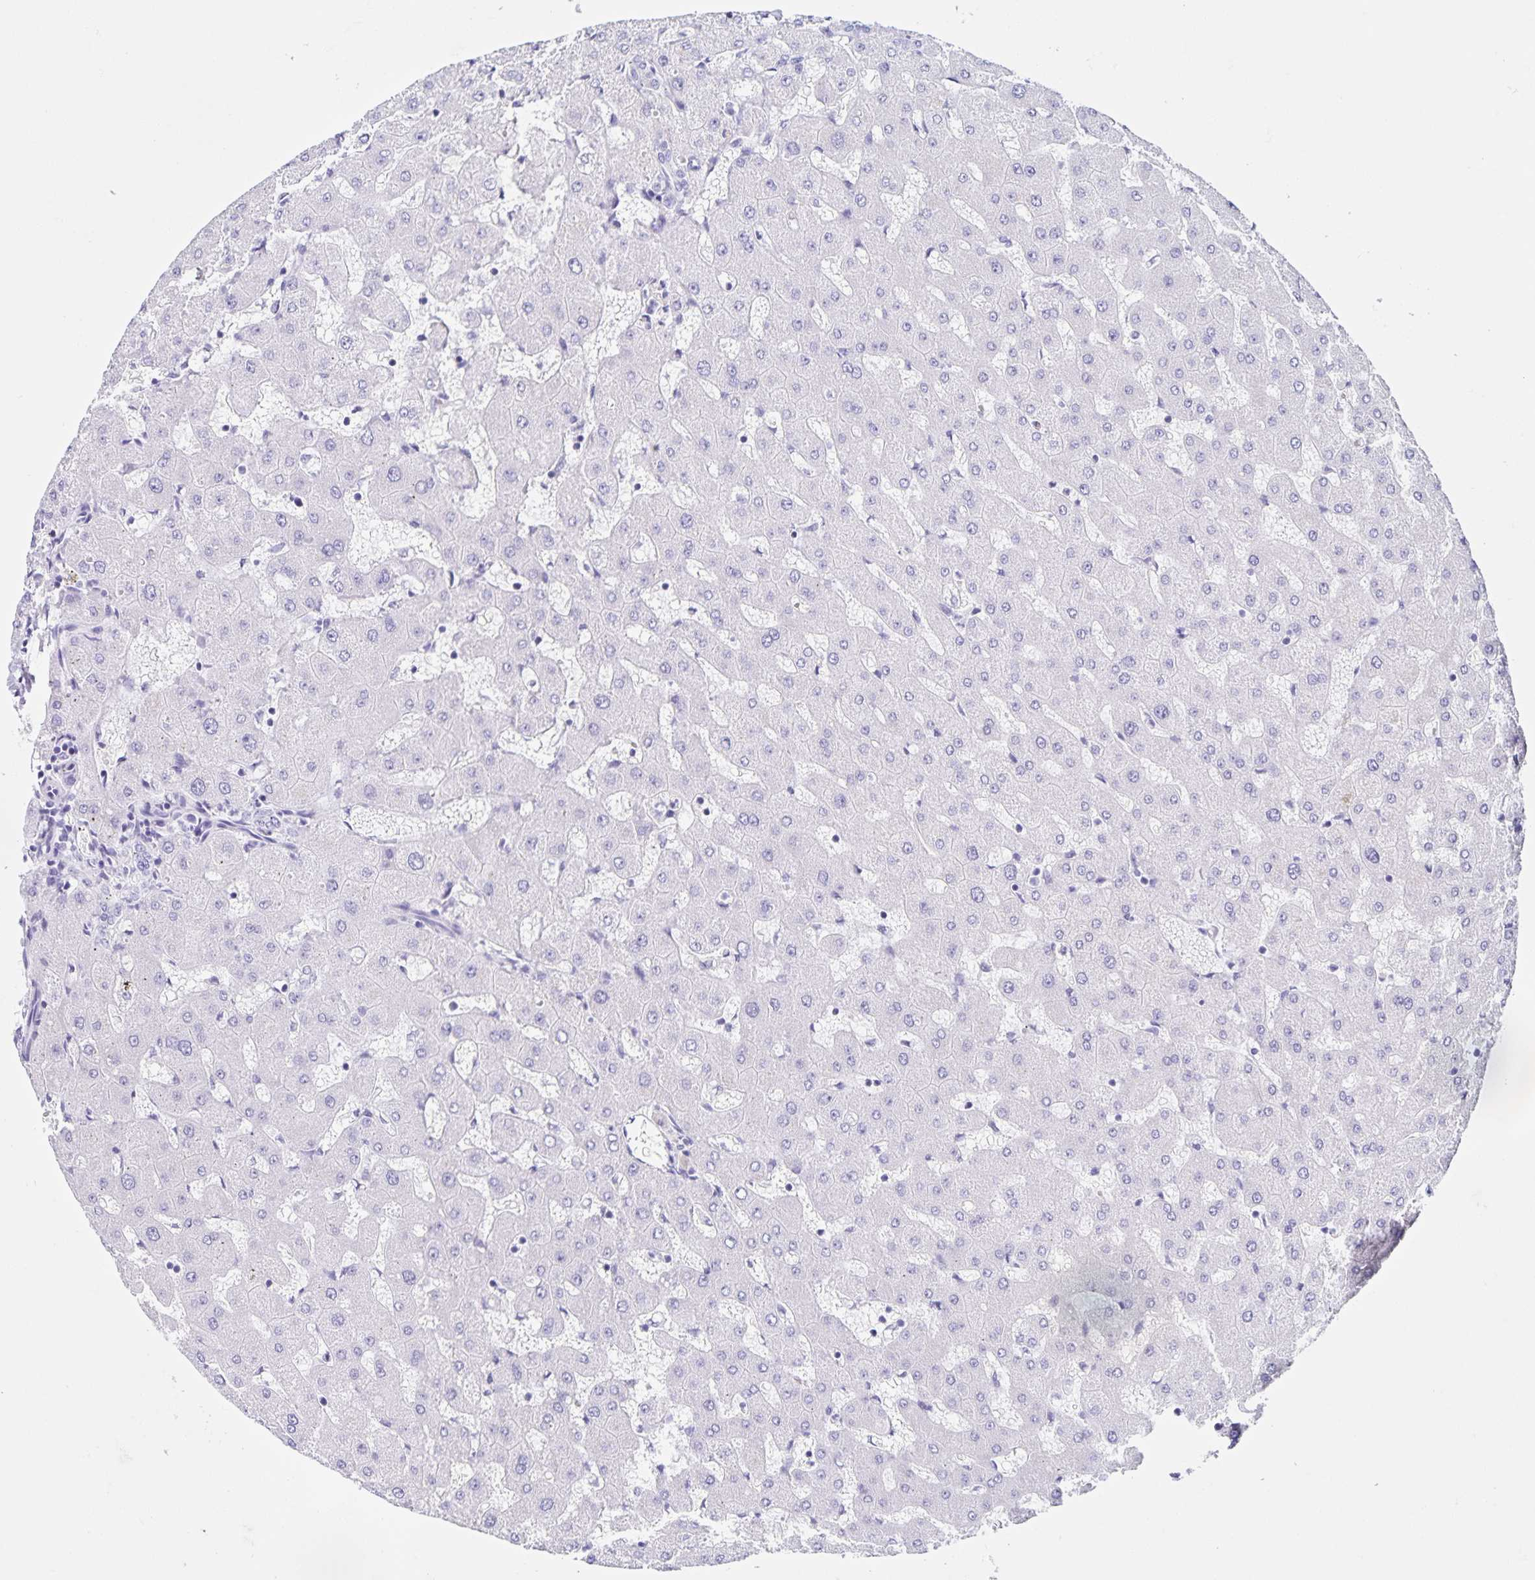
{"staining": {"intensity": "negative", "quantity": "none", "location": "none"}, "tissue": "liver", "cell_type": "Cholangiocytes", "image_type": "normal", "snomed": [{"axis": "morphology", "description": "Normal tissue, NOS"}, {"axis": "topography", "description": "Liver"}], "caption": "Protein analysis of benign liver displays no significant positivity in cholangiocytes. Brightfield microscopy of immunohistochemistry stained with DAB (brown) and hematoxylin (blue), captured at high magnification.", "gene": "FAM170A", "patient": {"sex": "female", "age": 63}}